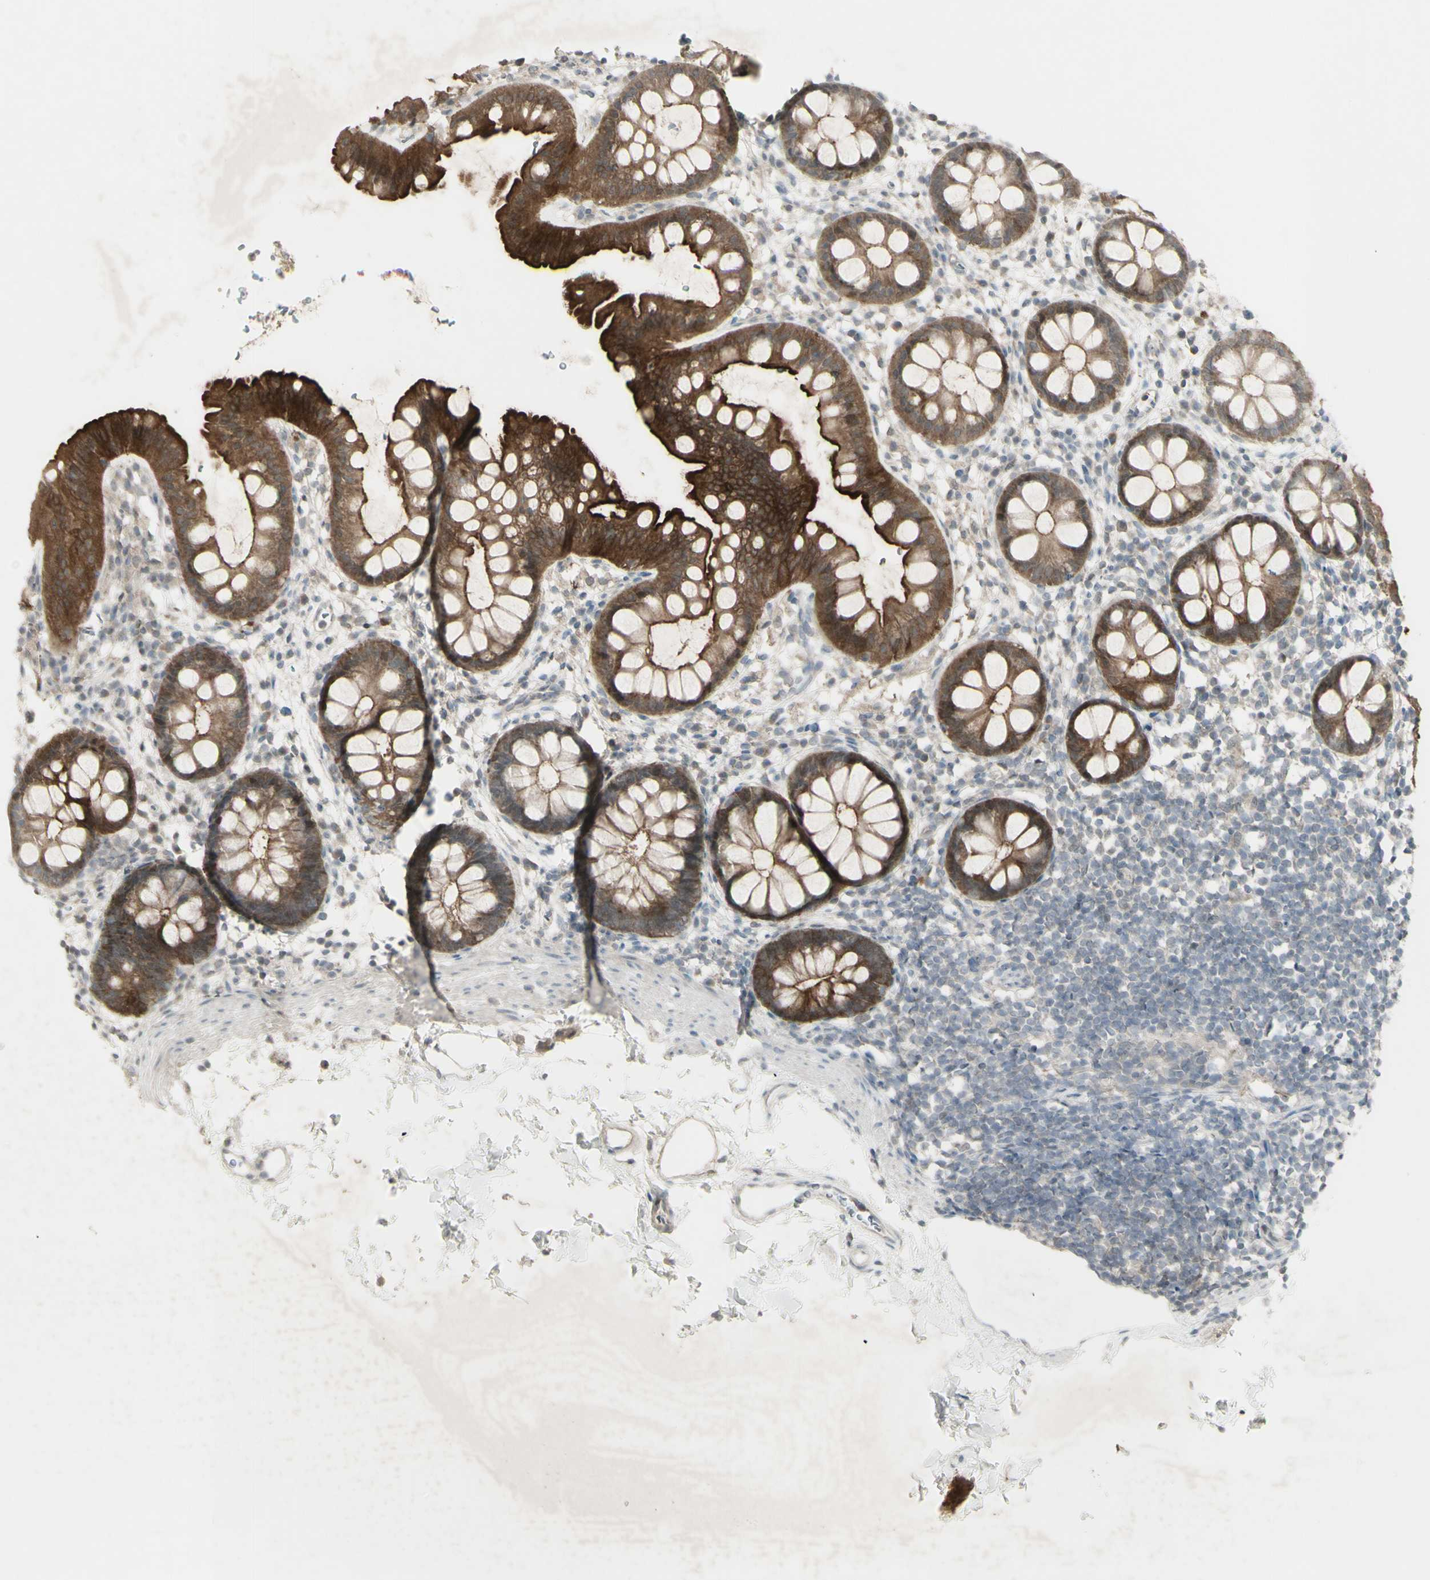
{"staining": {"intensity": "strong", "quantity": ">75%", "location": "cytoplasmic/membranous"}, "tissue": "rectum", "cell_type": "Glandular cells", "image_type": "normal", "snomed": [{"axis": "morphology", "description": "Normal tissue, NOS"}, {"axis": "topography", "description": "Rectum"}], "caption": "The immunohistochemical stain highlights strong cytoplasmic/membranous expression in glandular cells of normal rectum.", "gene": "C1orf116", "patient": {"sex": "female", "age": 24}}